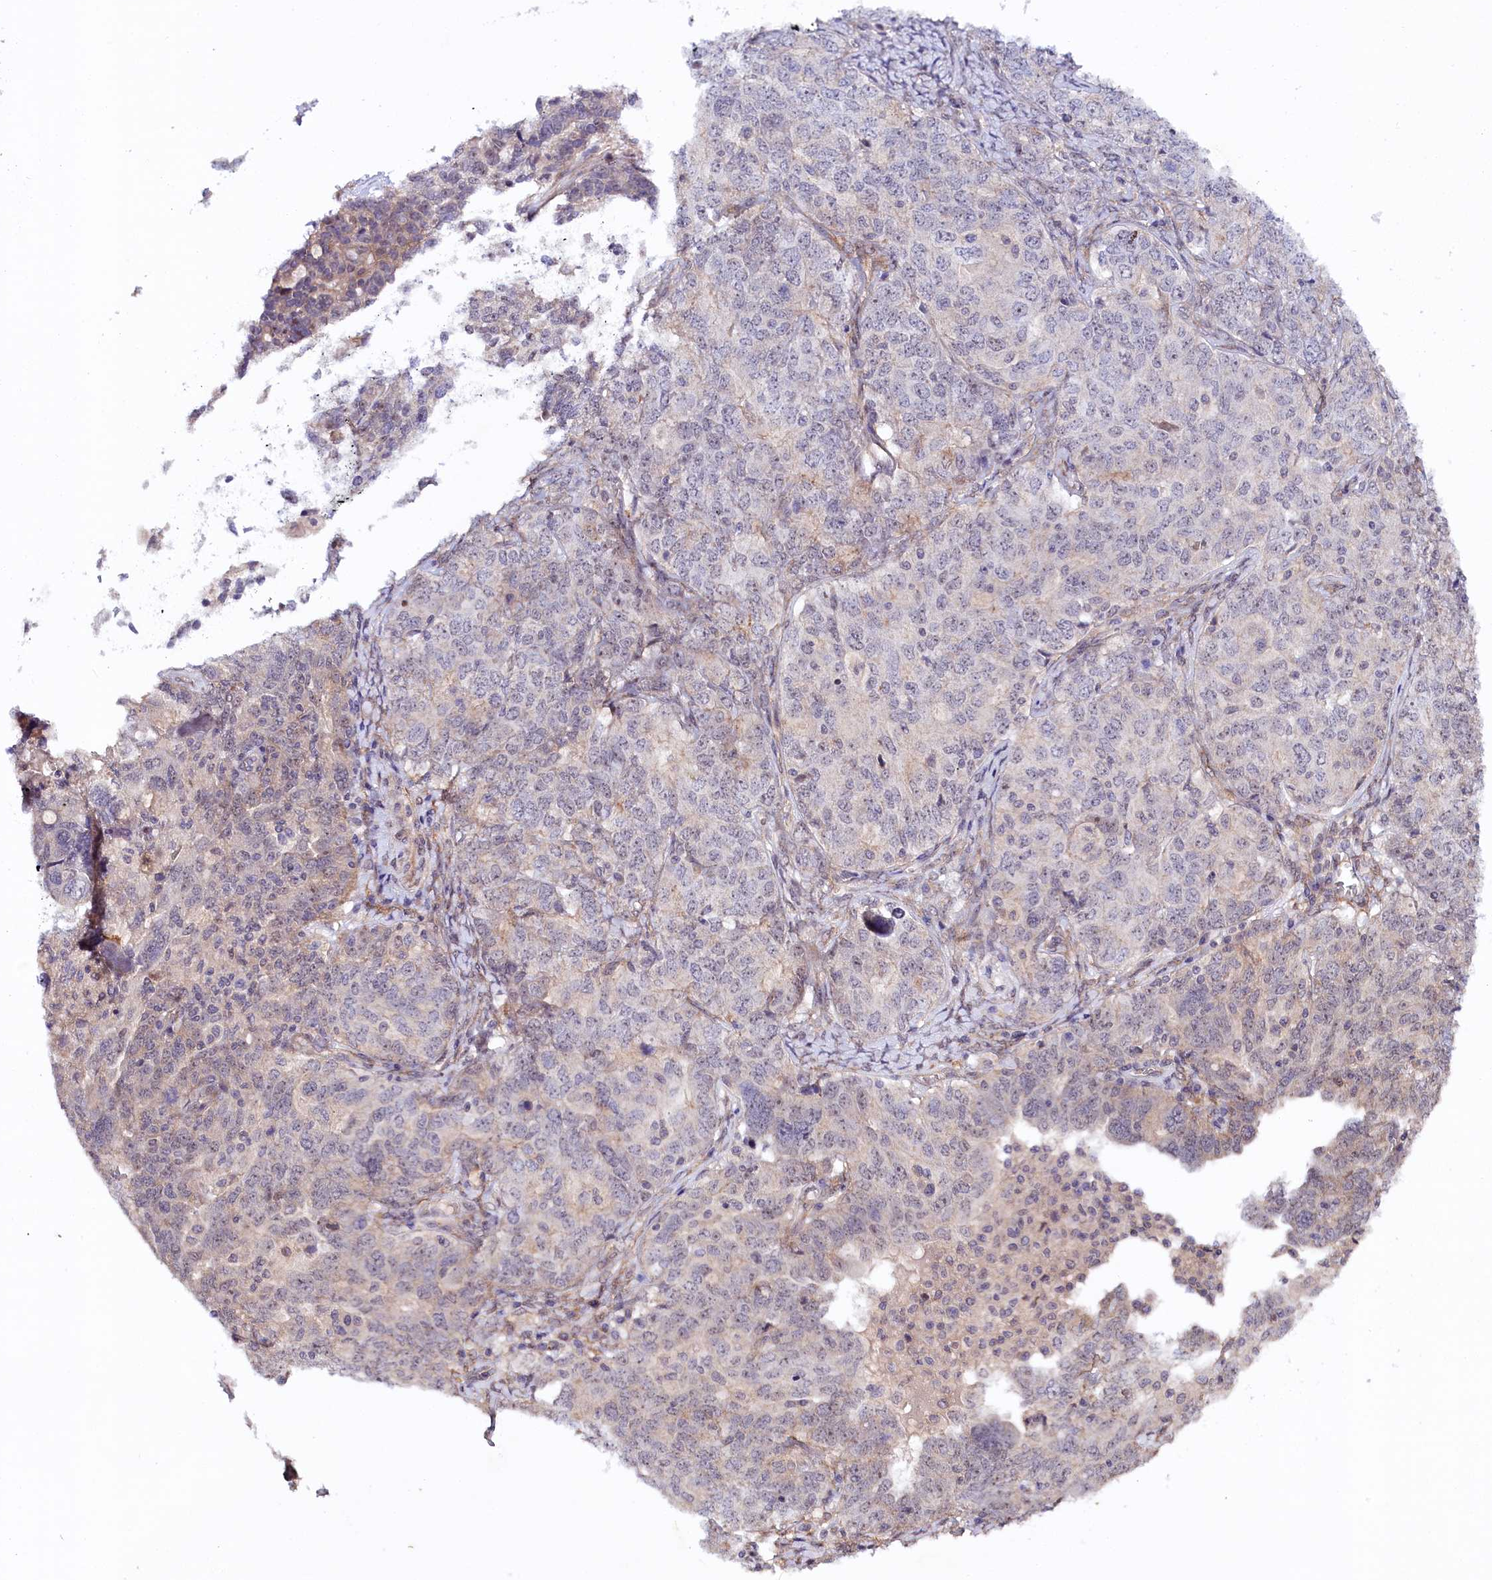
{"staining": {"intensity": "weak", "quantity": "<25%", "location": "cytoplasmic/membranous"}, "tissue": "ovarian cancer", "cell_type": "Tumor cells", "image_type": "cancer", "snomed": [{"axis": "morphology", "description": "Carcinoma, endometroid"}, {"axis": "topography", "description": "Ovary"}], "caption": "The image exhibits no staining of tumor cells in ovarian cancer. (Stains: DAB immunohistochemistry with hematoxylin counter stain, Microscopy: brightfield microscopy at high magnification).", "gene": "PHLDB1", "patient": {"sex": "female", "age": 62}}